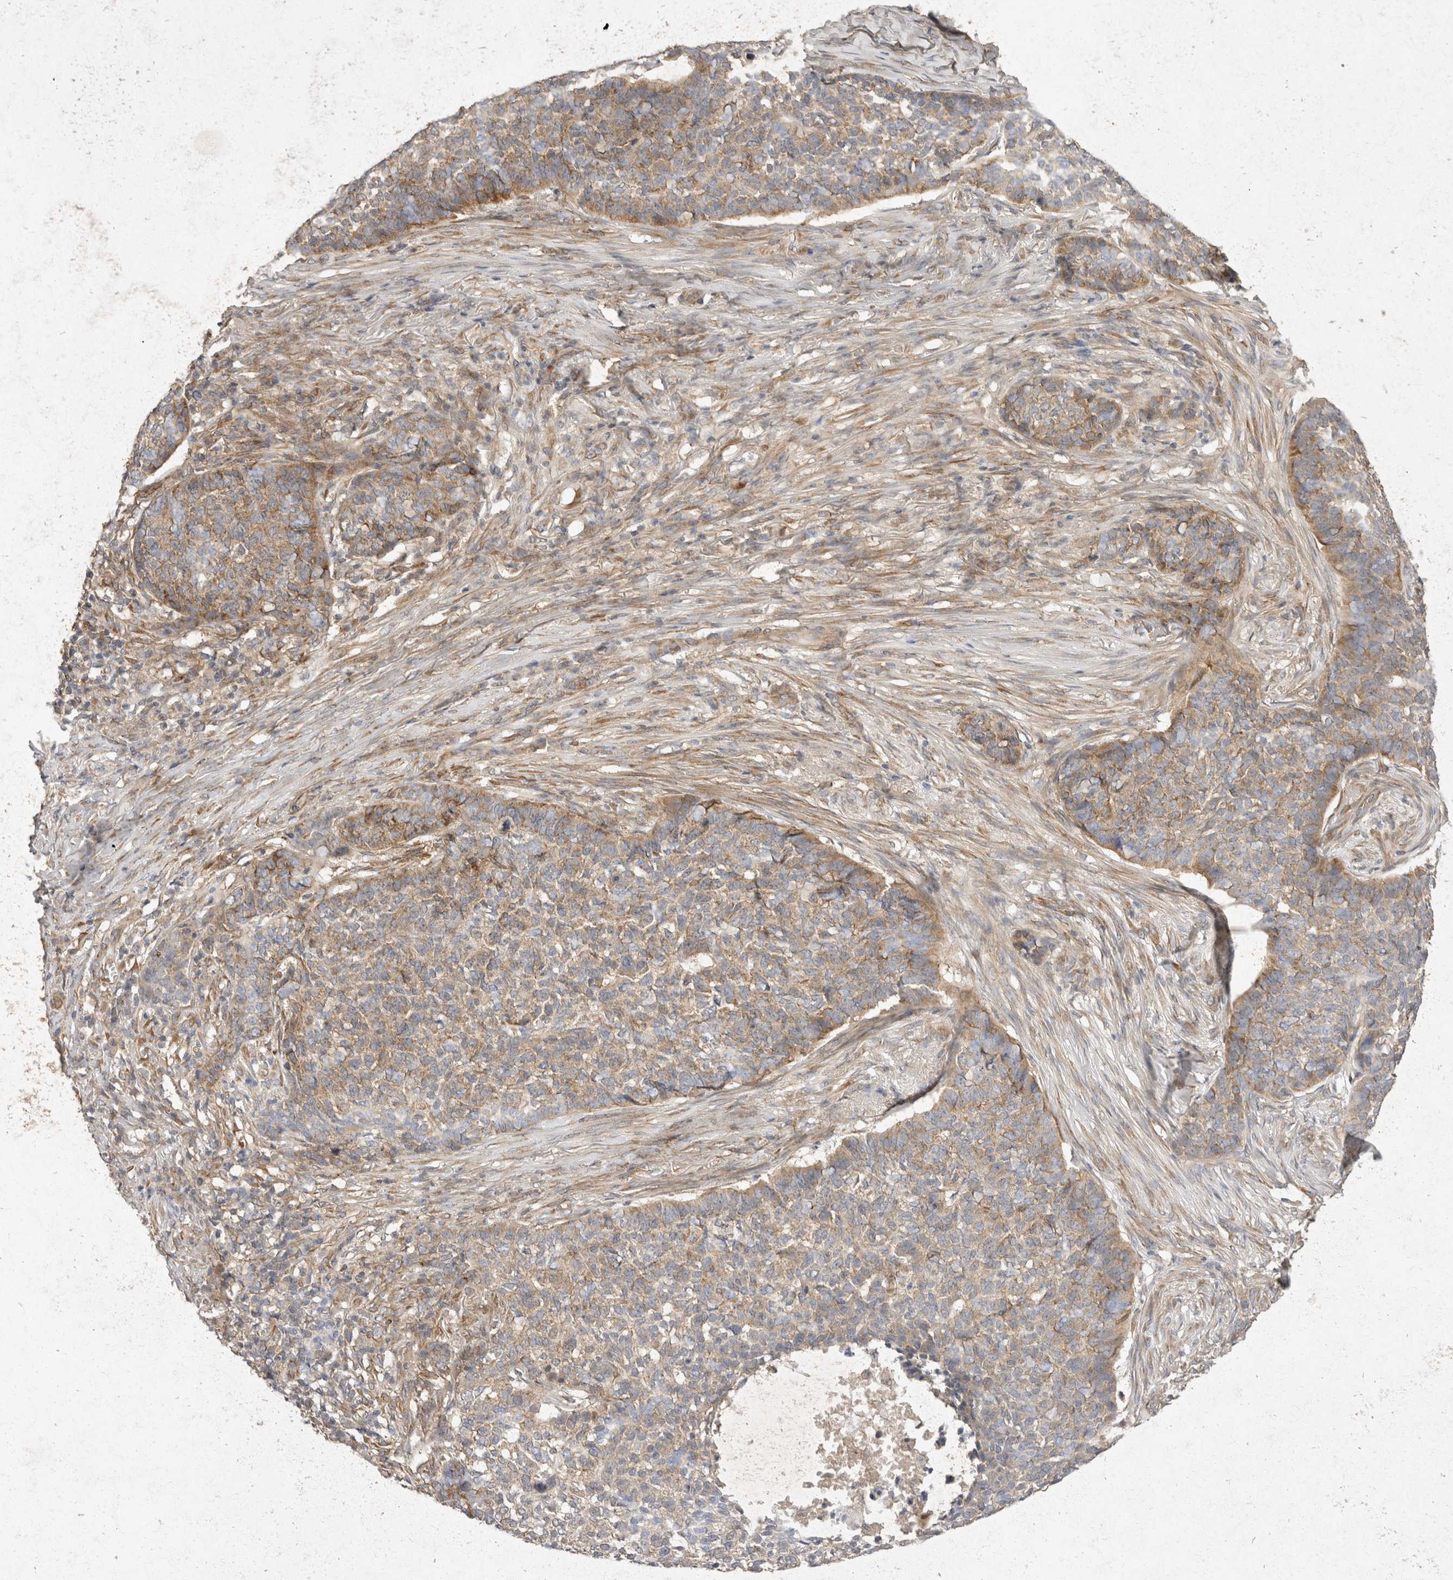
{"staining": {"intensity": "moderate", "quantity": "25%-75%", "location": "cytoplasmic/membranous"}, "tissue": "skin cancer", "cell_type": "Tumor cells", "image_type": "cancer", "snomed": [{"axis": "morphology", "description": "Basal cell carcinoma"}, {"axis": "topography", "description": "Skin"}], "caption": "Skin cancer (basal cell carcinoma) stained for a protein shows moderate cytoplasmic/membranous positivity in tumor cells.", "gene": "EIF4G3", "patient": {"sex": "male", "age": 85}}